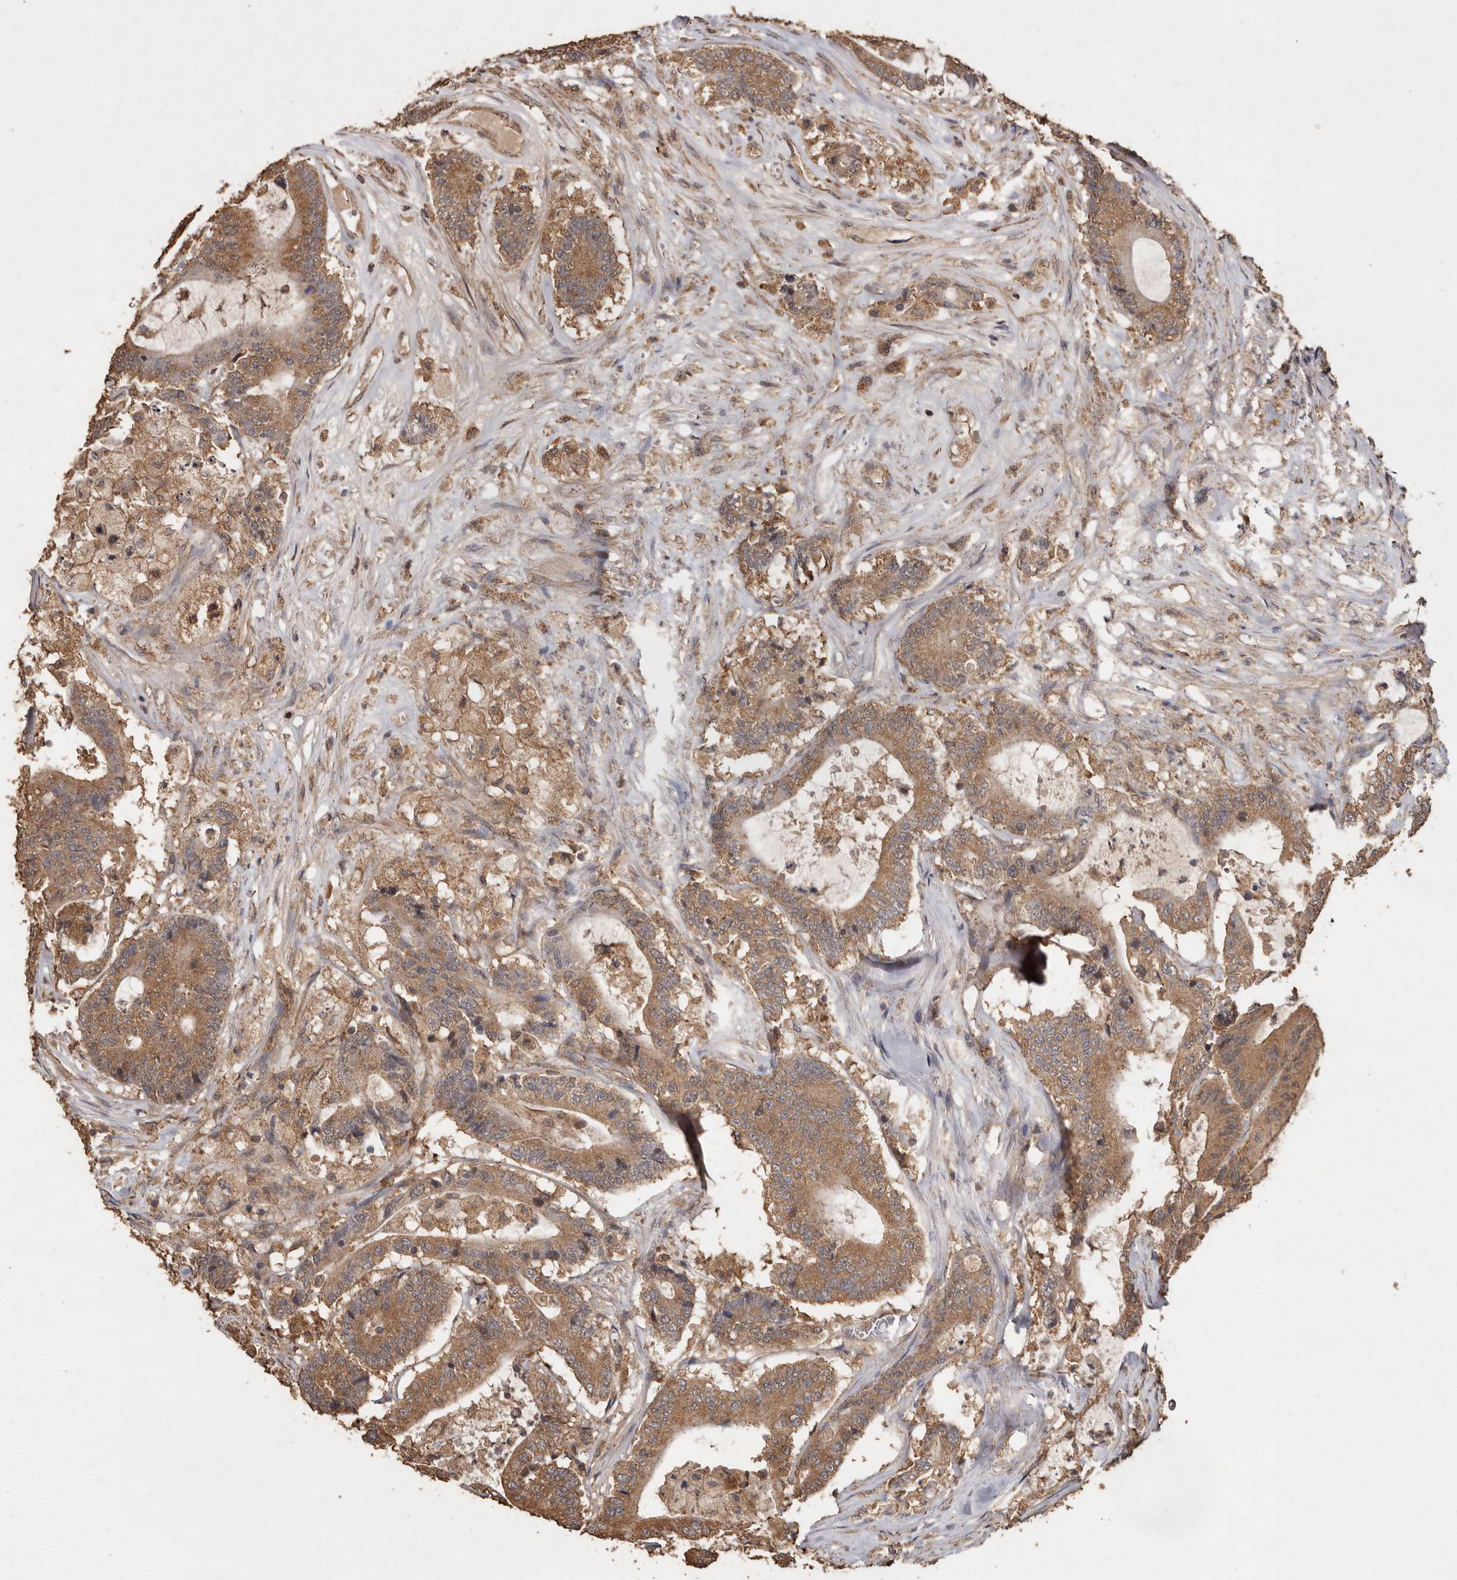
{"staining": {"intensity": "moderate", "quantity": ">75%", "location": "cytoplasmic/membranous"}, "tissue": "colorectal cancer", "cell_type": "Tumor cells", "image_type": "cancer", "snomed": [{"axis": "morphology", "description": "Adenocarcinoma, NOS"}, {"axis": "topography", "description": "Colon"}], "caption": "Protein staining reveals moderate cytoplasmic/membranous staining in approximately >75% of tumor cells in colorectal cancer.", "gene": "RWDD1", "patient": {"sex": "female", "age": 84}}